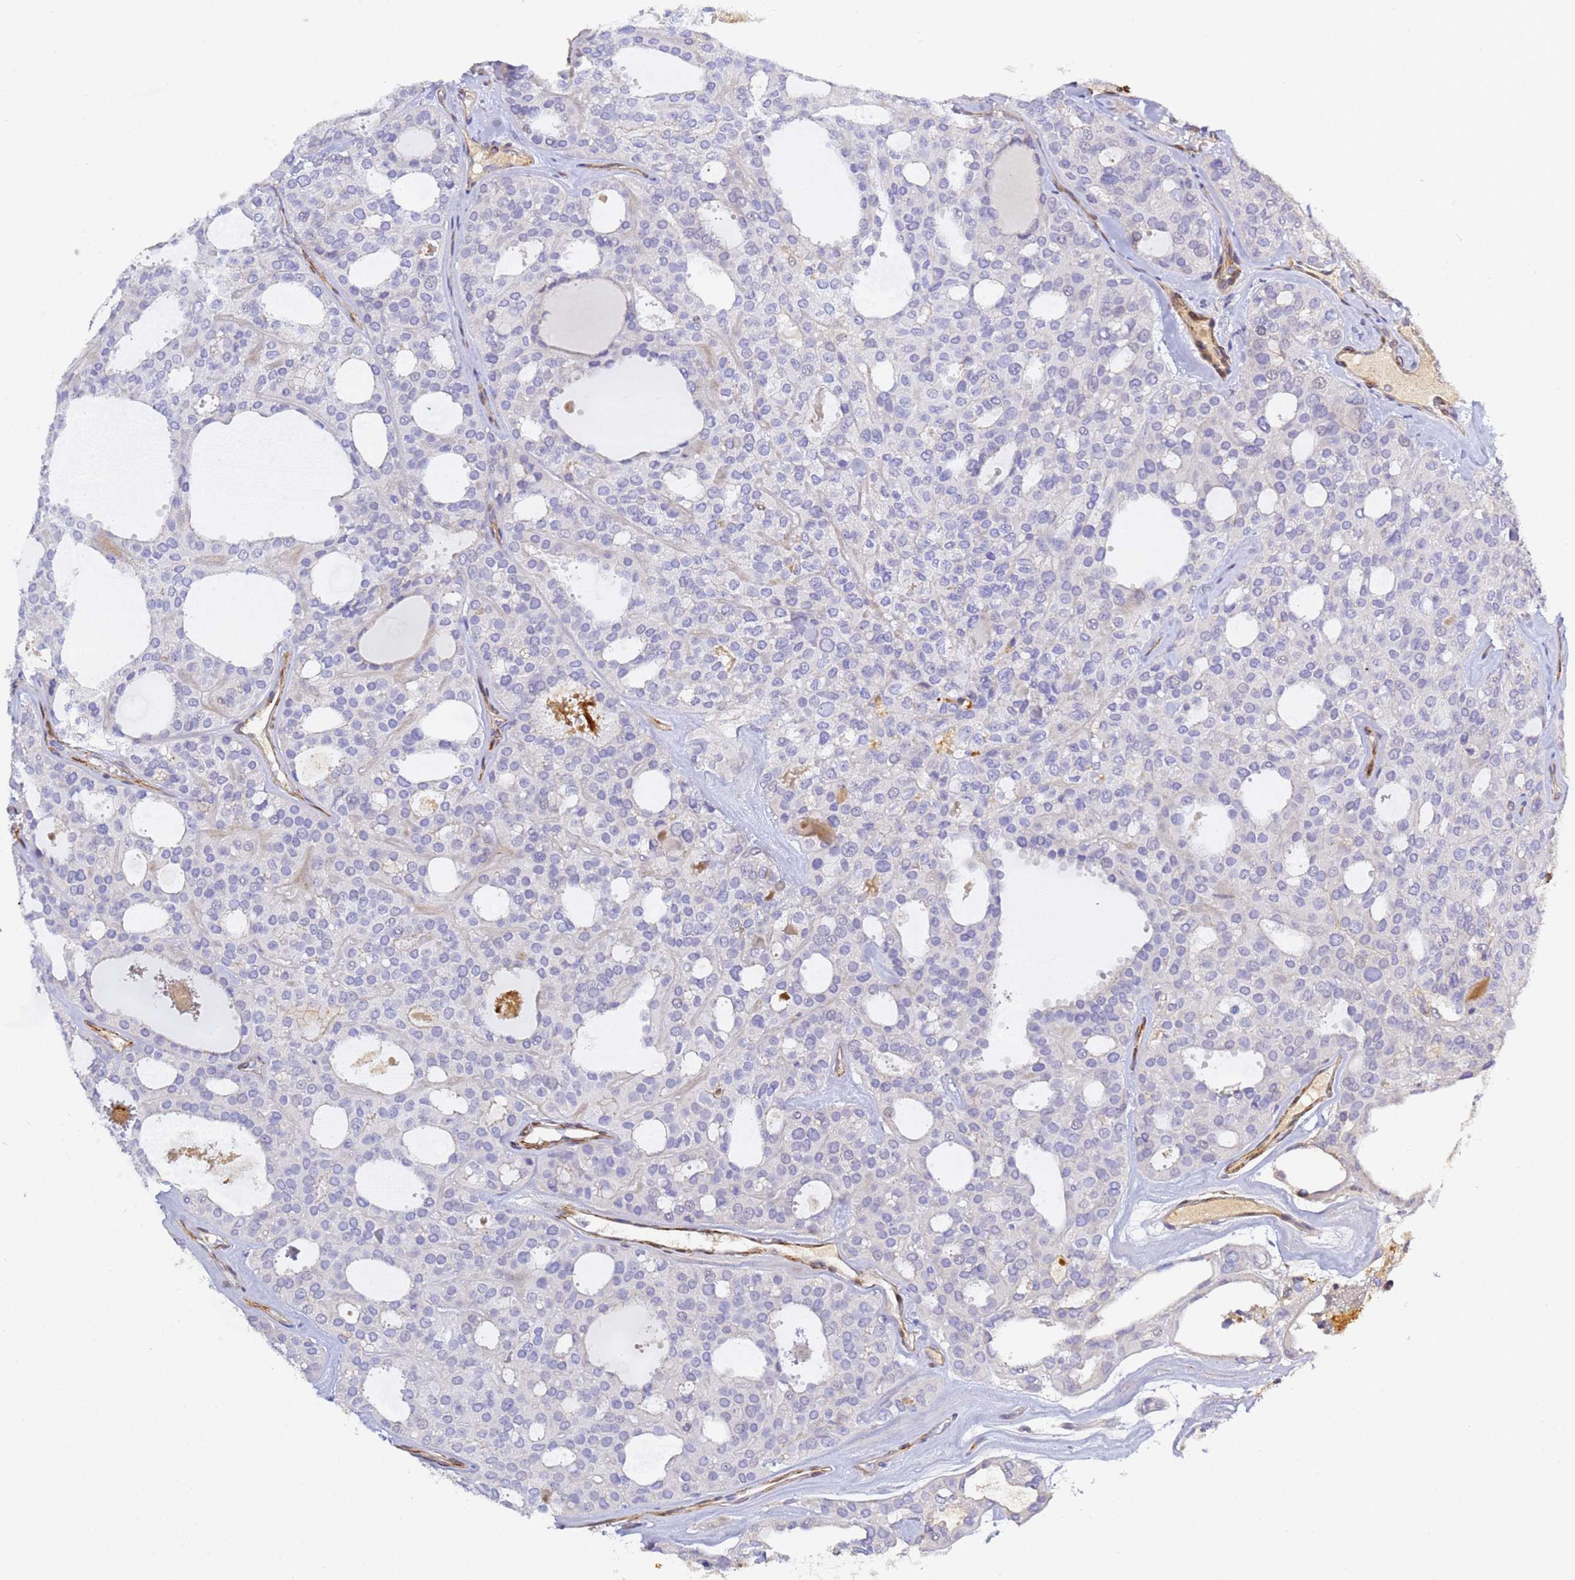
{"staining": {"intensity": "negative", "quantity": "none", "location": "none"}, "tissue": "thyroid cancer", "cell_type": "Tumor cells", "image_type": "cancer", "snomed": [{"axis": "morphology", "description": "Follicular adenoma carcinoma, NOS"}, {"axis": "topography", "description": "Thyroid gland"}], "caption": "Photomicrograph shows no significant protein staining in tumor cells of thyroid cancer (follicular adenoma carcinoma).", "gene": "CFH", "patient": {"sex": "male", "age": 75}}